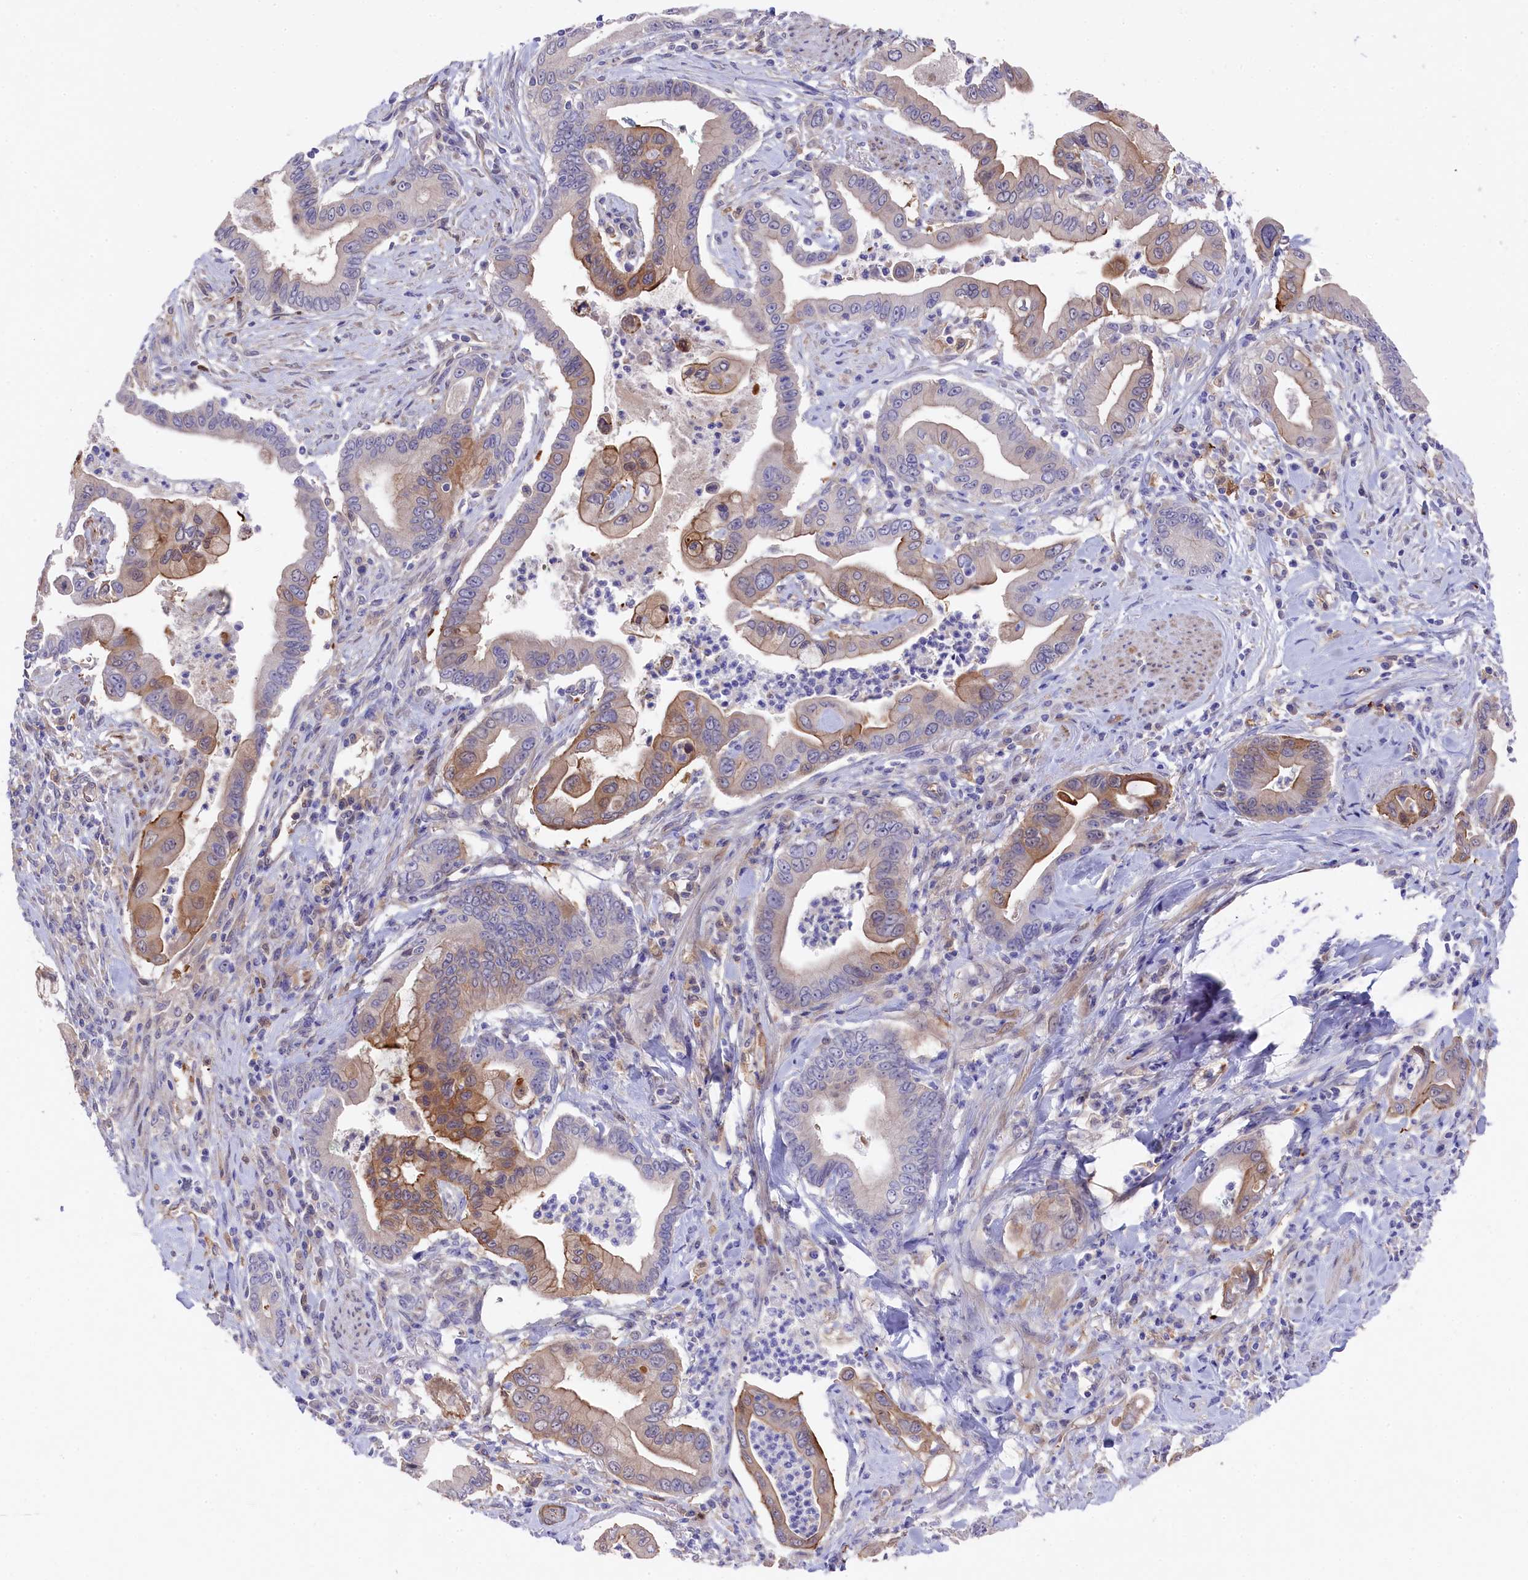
{"staining": {"intensity": "moderate", "quantity": "<25%", "location": "cytoplasmic/membranous"}, "tissue": "pancreatic cancer", "cell_type": "Tumor cells", "image_type": "cancer", "snomed": [{"axis": "morphology", "description": "Adenocarcinoma, NOS"}, {"axis": "topography", "description": "Pancreas"}], "caption": "This photomicrograph shows immunohistochemistry (IHC) staining of human pancreatic cancer (adenocarcinoma), with low moderate cytoplasmic/membranous positivity in about <25% of tumor cells.", "gene": "LHFPL4", "patient": {"sex": "male", "age": 78}}